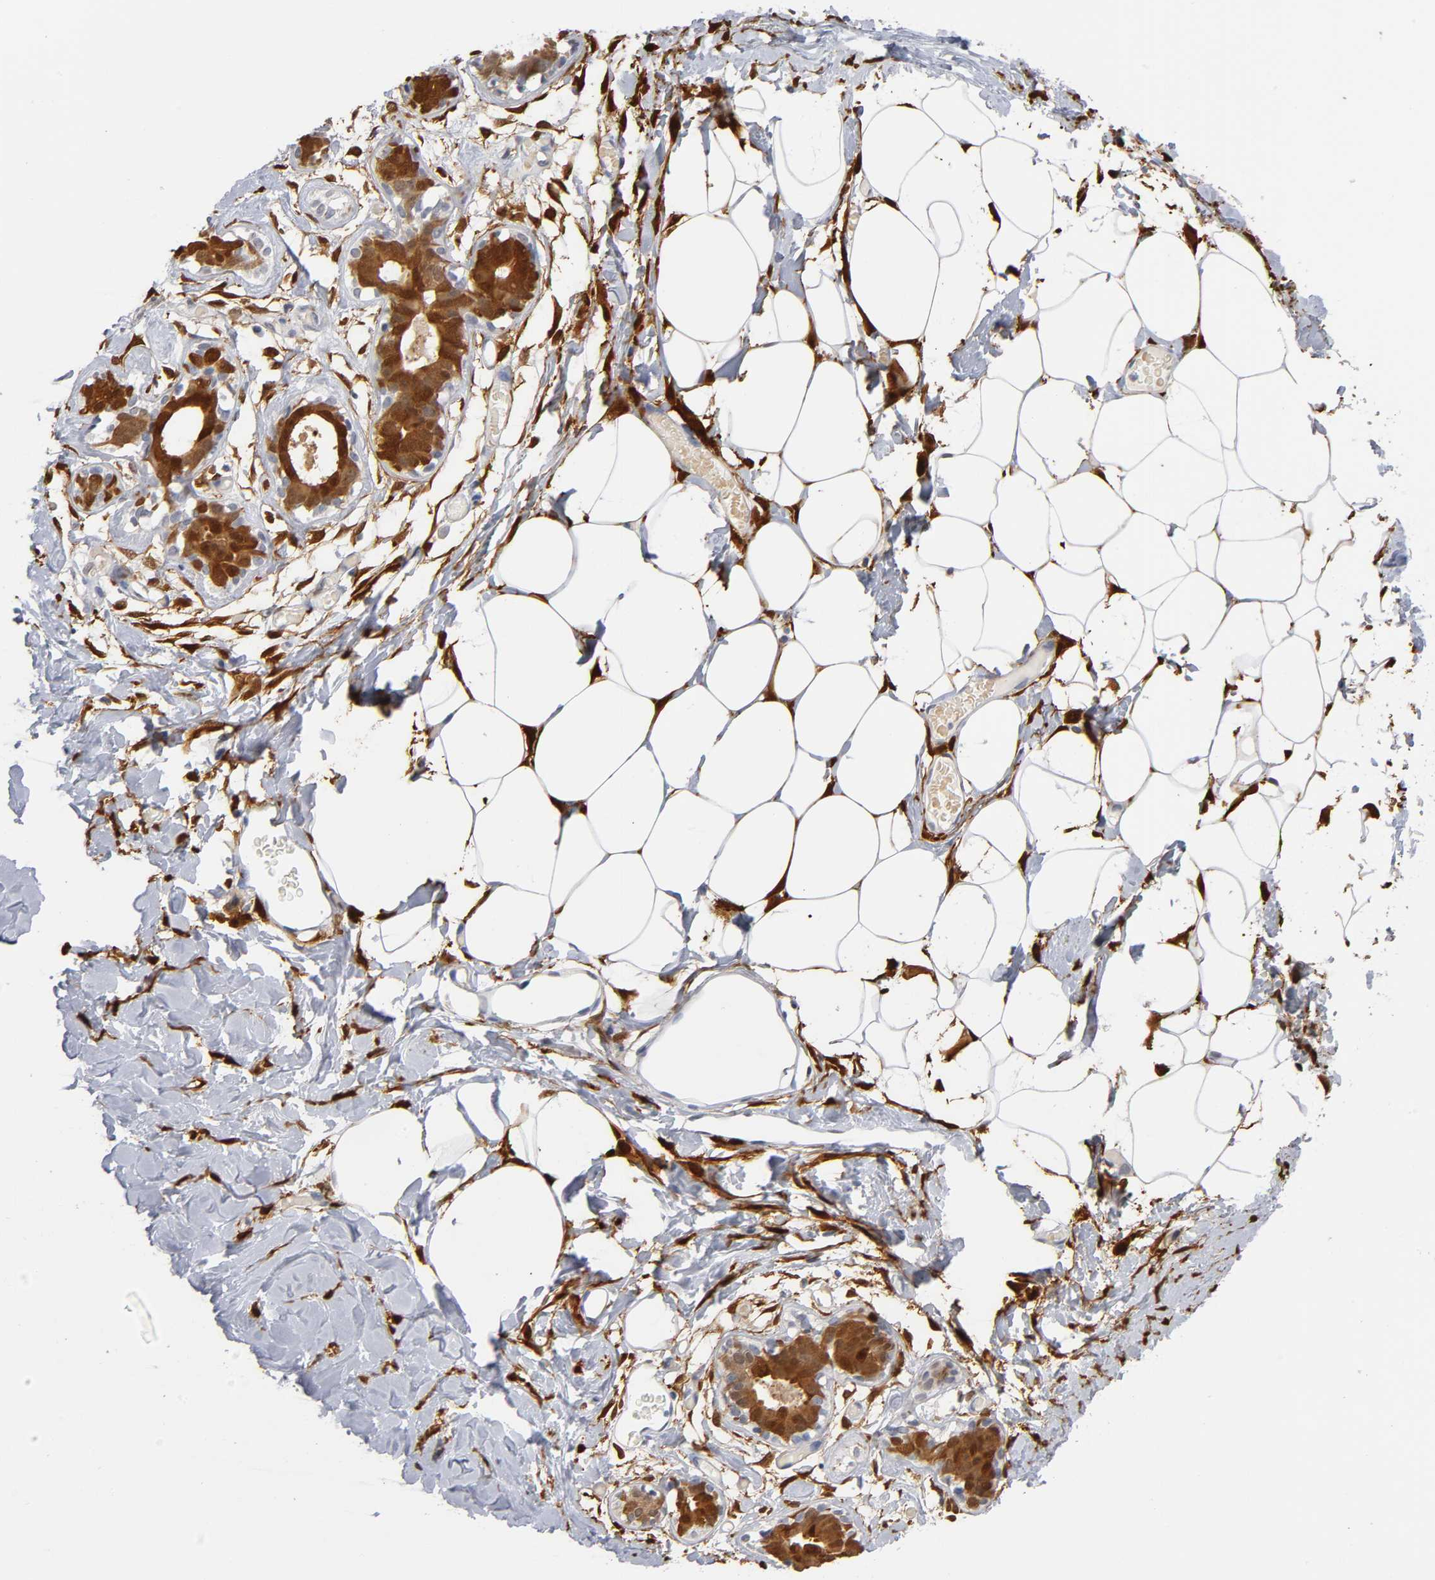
{"staining": {"intensity": "negative", "quantity": "none", "location": "none"}, "tissue": "breast", "cell_type": "Adipocytes", "image_type": "normal", "snomed": [{"axis": "morphology", "description": "Normal tissue, NOS"}, {"axis": "topography", "description": "Breast"}, {"axis": "topography", "description": "Adipose tissue"}], "caption": "Immunohistochemical staining of unremarkable human breast reveals no significant positivity in adipocytes.", "gene": "CRABP2", "patient": {"sex": "female", "age": 25}}